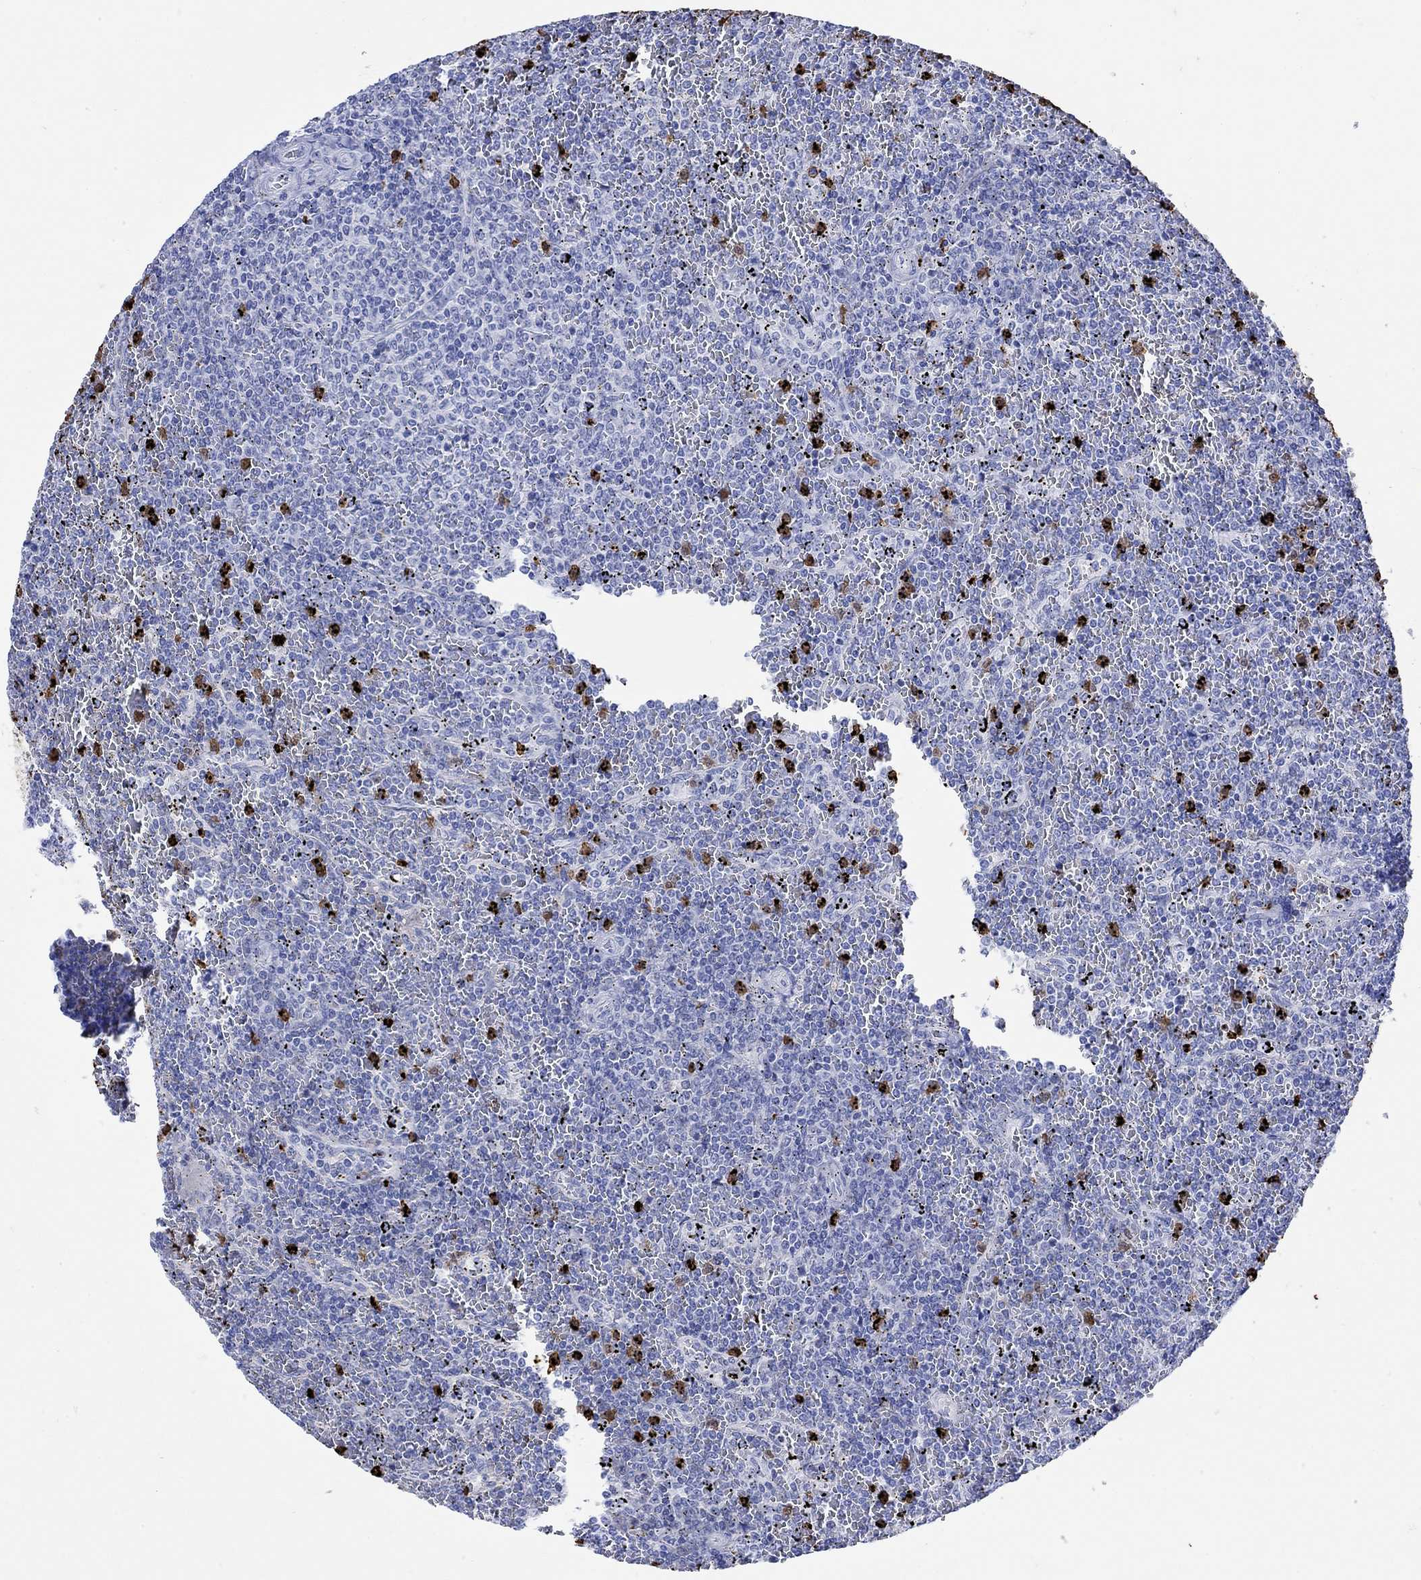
{"staining": {"intensity": "negative", "quantity": "none", "location": "none"}, "tissue": "lymphoma", "cell_type": "Tumor cells", "image_type": "cancer", "snomed": [{"axis": "morphology", "description": "Malignant lymphoma, non-Hodgkin's type, Low grade"}, {"axis": "topography", "description": "Spleen"}], "caption": "Histopathology image shows no significant protein positivity in tumor cells of lymphoma.", "gene": "LINGO3", "patient": {"sex": "female", "age": 77}}